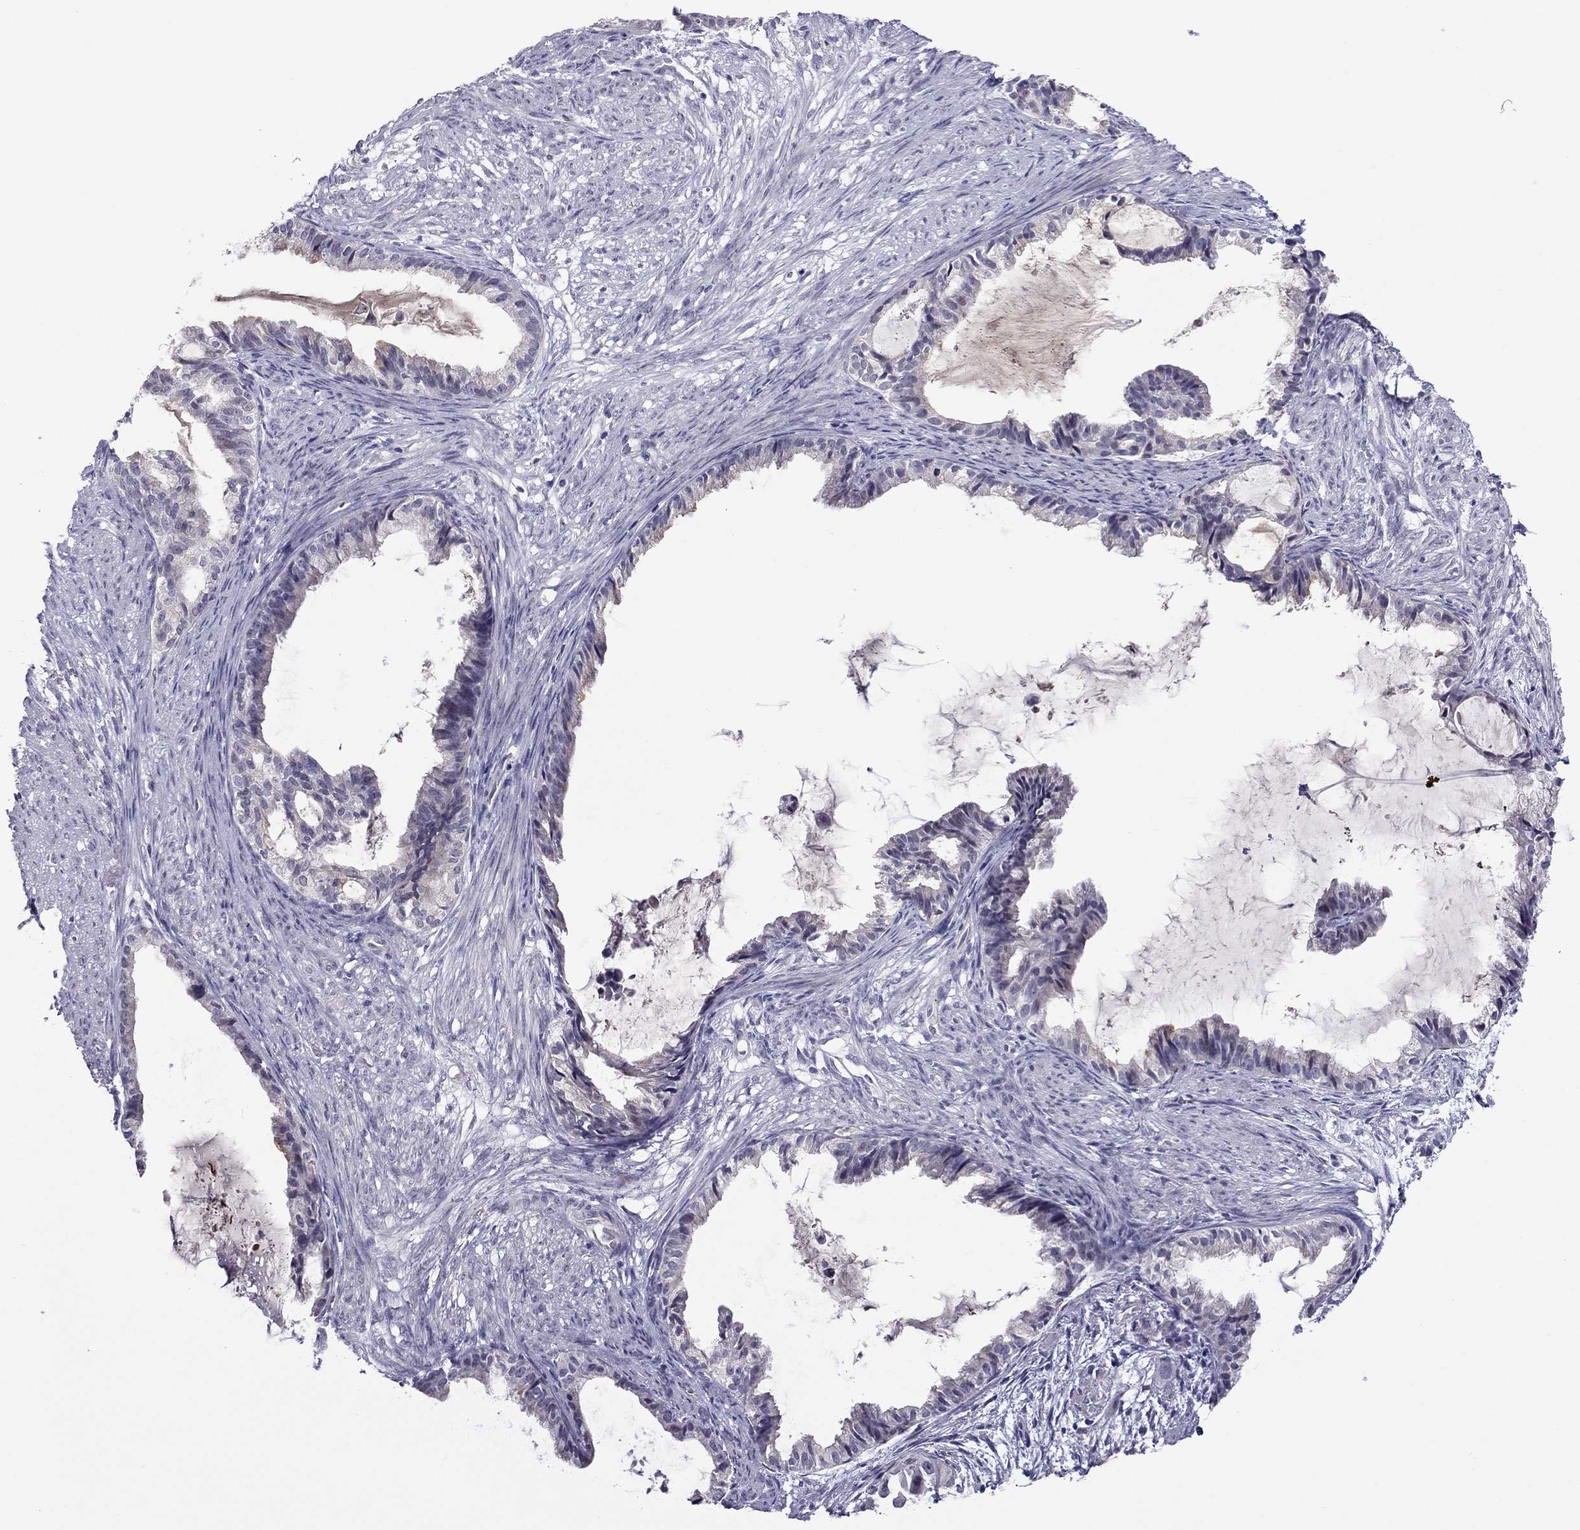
{"staining": {"intensity": "negative", "quantity": "none", "location": "none"}, "tissue": "endometrial cancer", "cell_type": "Tumor cells", "image_type": "cancer", "snomed": [{"axis": "morphology", "description": "Adenocarcinoma, NOS"}, {"axis": "topography", "description": "Endometrium"}], "caption": "DAB immunohistochemical staining of adenocarcinoma (endometrial) shows no significant positivity in tumor cells.", "gene": "MYBPH", "patient": {"sex": "female", "age": 86}}